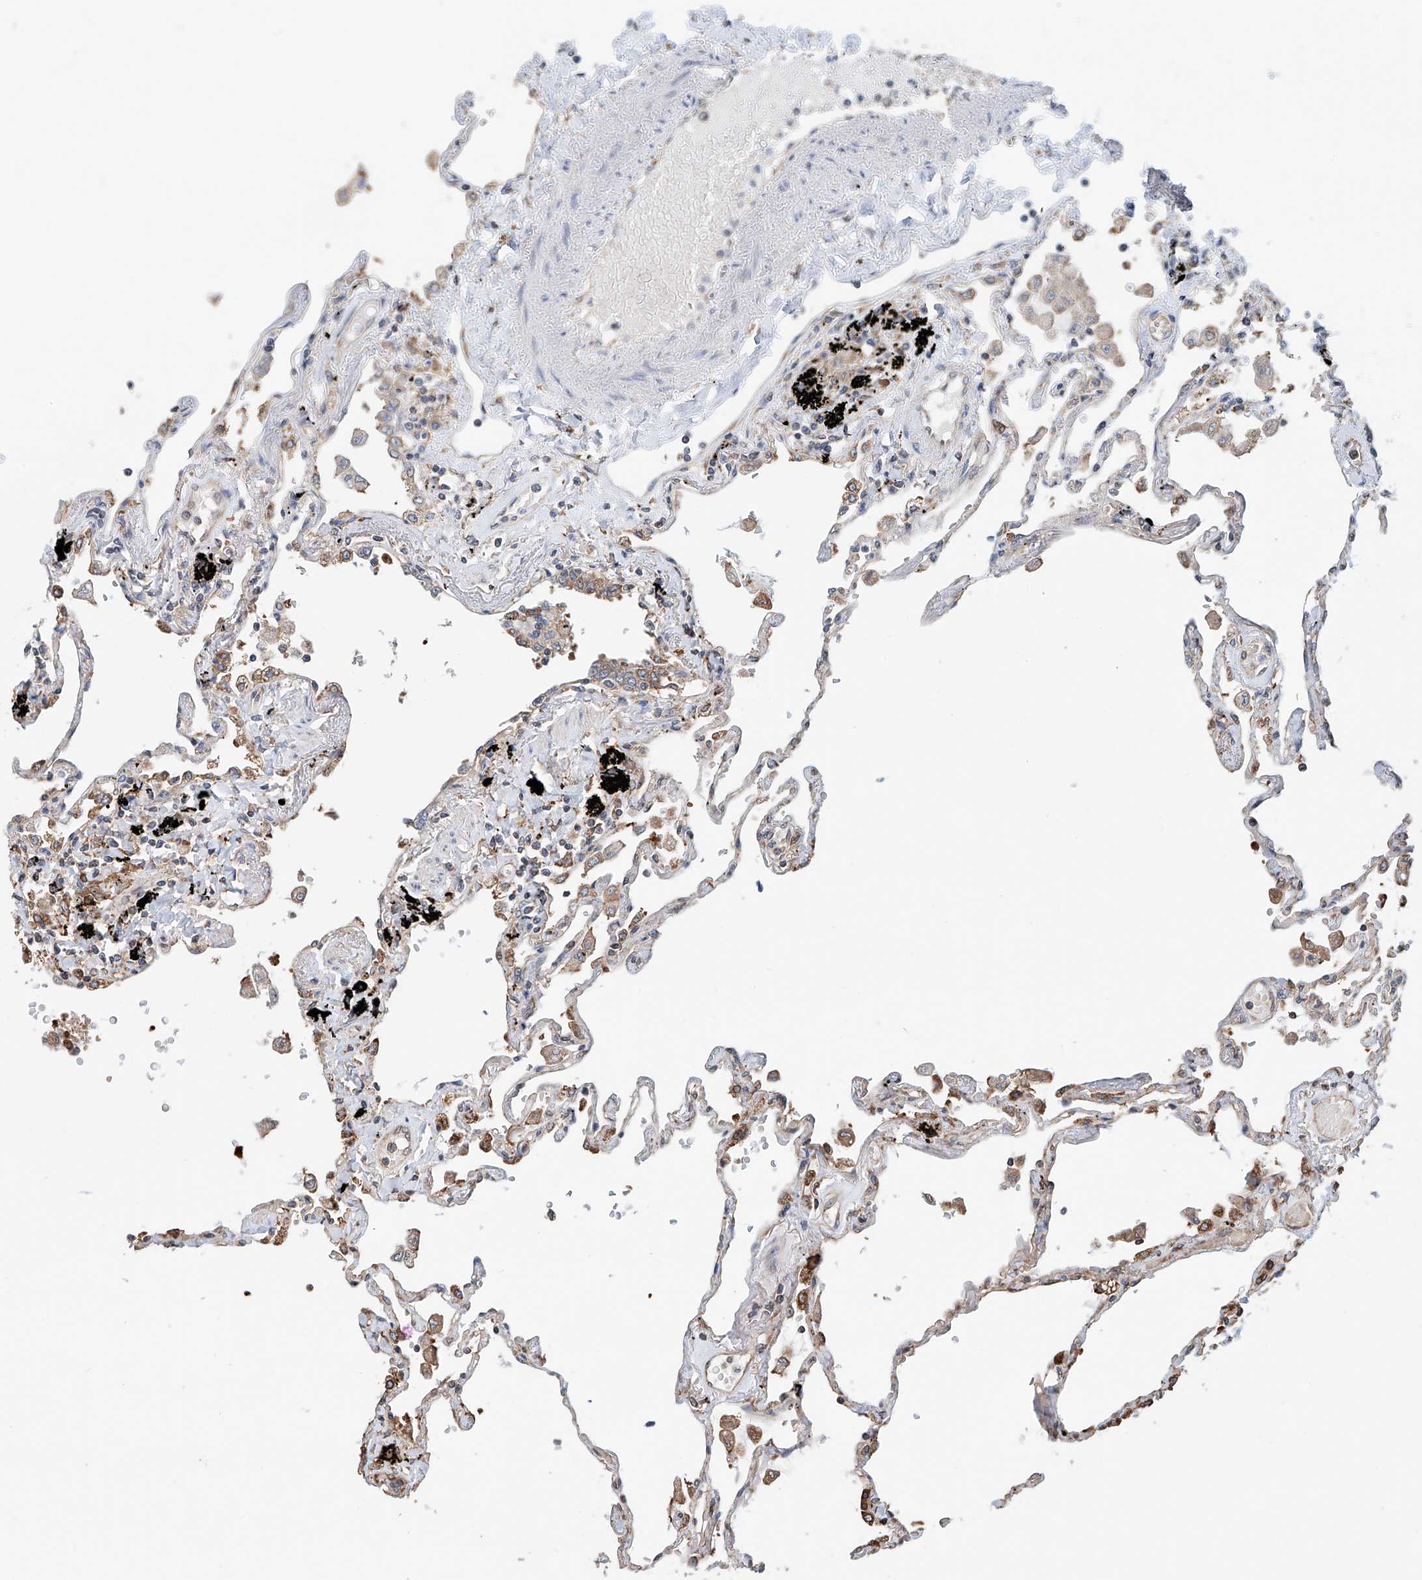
{"staining": {"intensity": "moderate", "quantity": "25%-75%", "location": "cytoplasmic/membranous"}, "tissue": "lung", "cell_type": "Alveolar cells", "image_type": "normal", "snomed": [{"axis": "morphology", "description": "Normal tissue, NOS"}, {"axis": "topography", "description": "Lung"}], "caption": "Alveolar cells reveal medium levels of moderate cytoplasmic/membranous staining in about 25%-75% of cells in benign lung.", "gene": "DNAH8", "patient": {"sex": "female", "age": 67}}